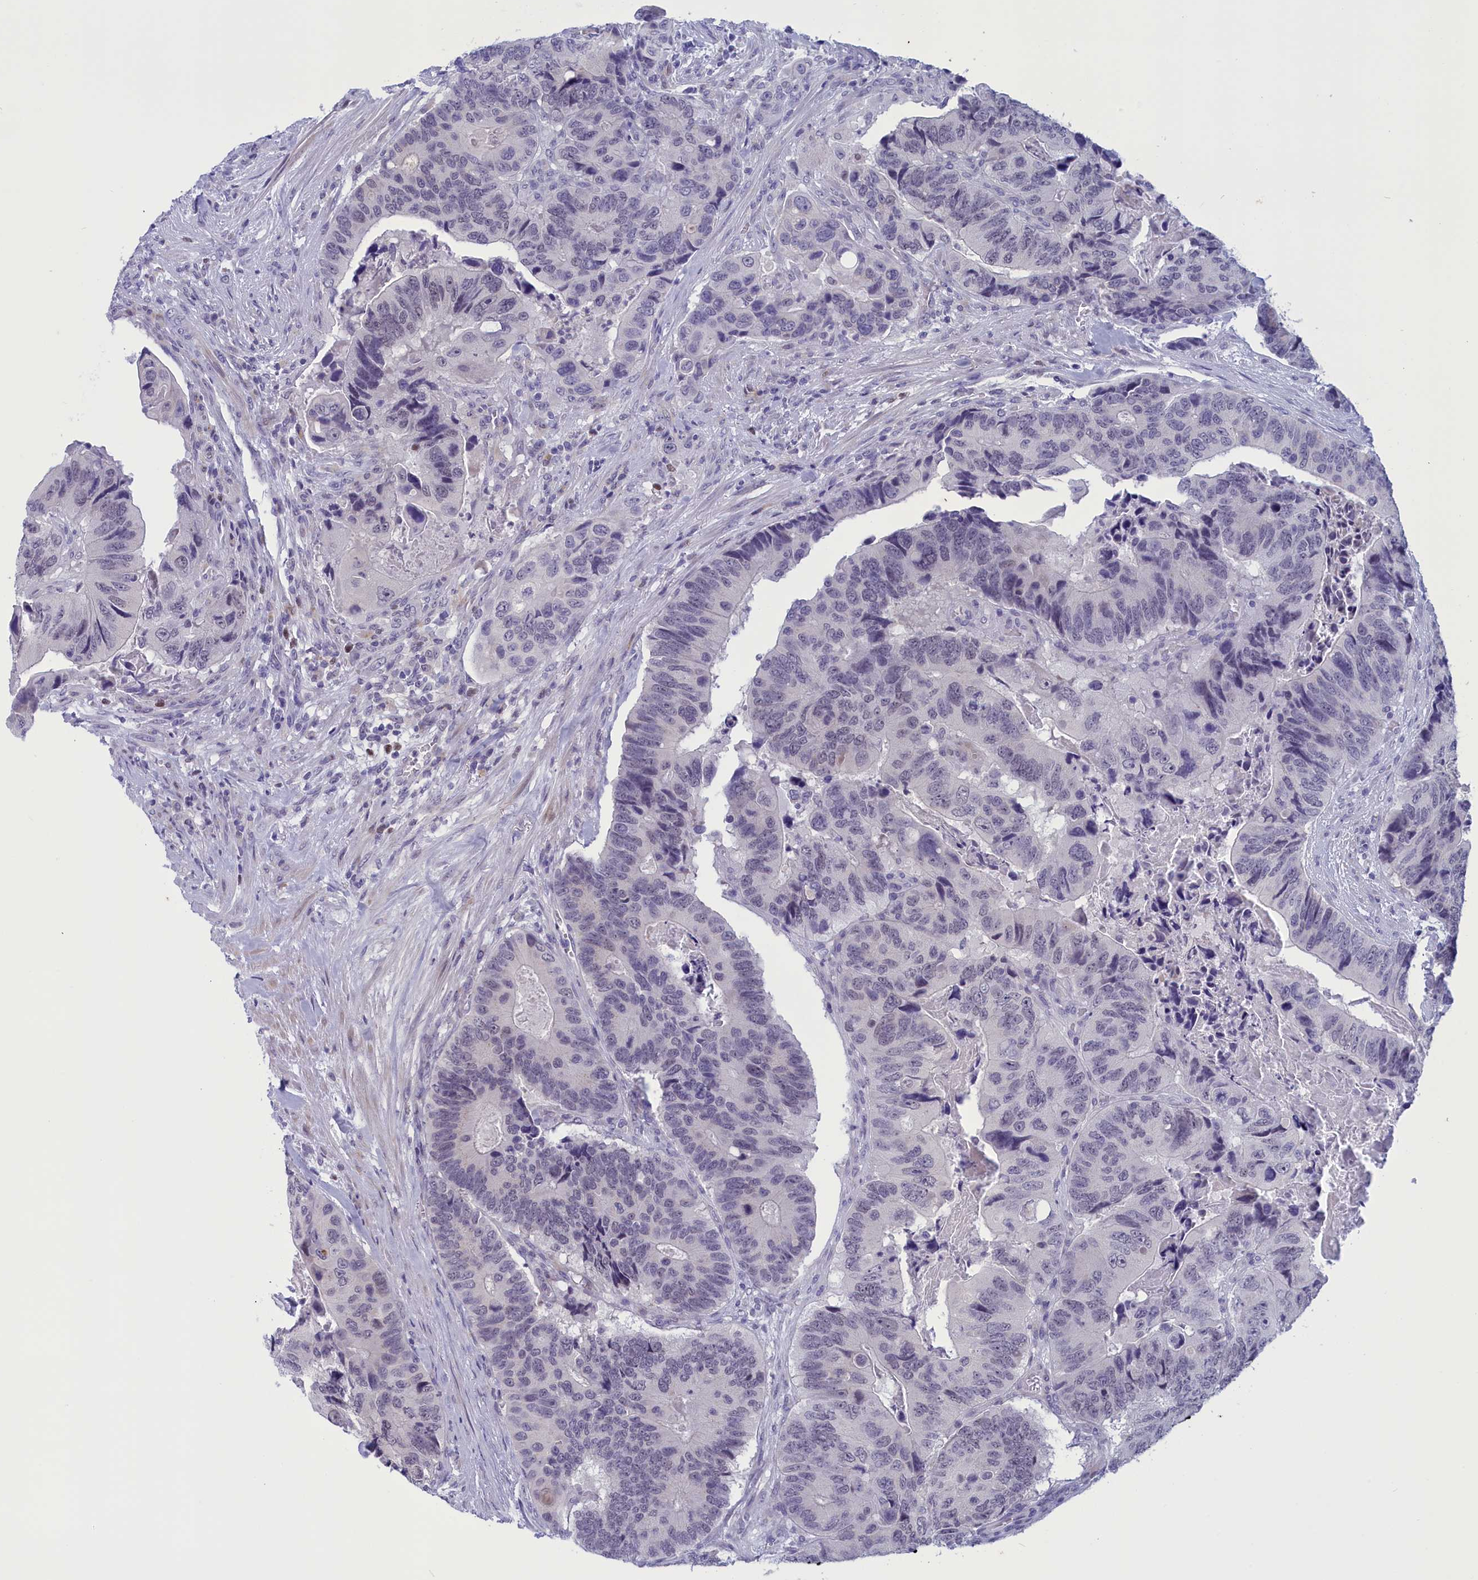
{"staining": {"intensity": "negative", "quantity": "none", "location": "none"}, "tissue": "colorectal cancer", "cell_type": "Tumor cells", "image_type": "cancer", "snomed": [{"axis": "morphology", "description": "Adenocarcinoma, NOS"}, {"axis": "topography", "description": "Colon"}], "caption": "Human adenocarcinoma (colorectal) stained for a protein using IHC shows no expression in tumor cells.", "gene": "ELOA2", "patient": {"sex": "male", "age": 84}}